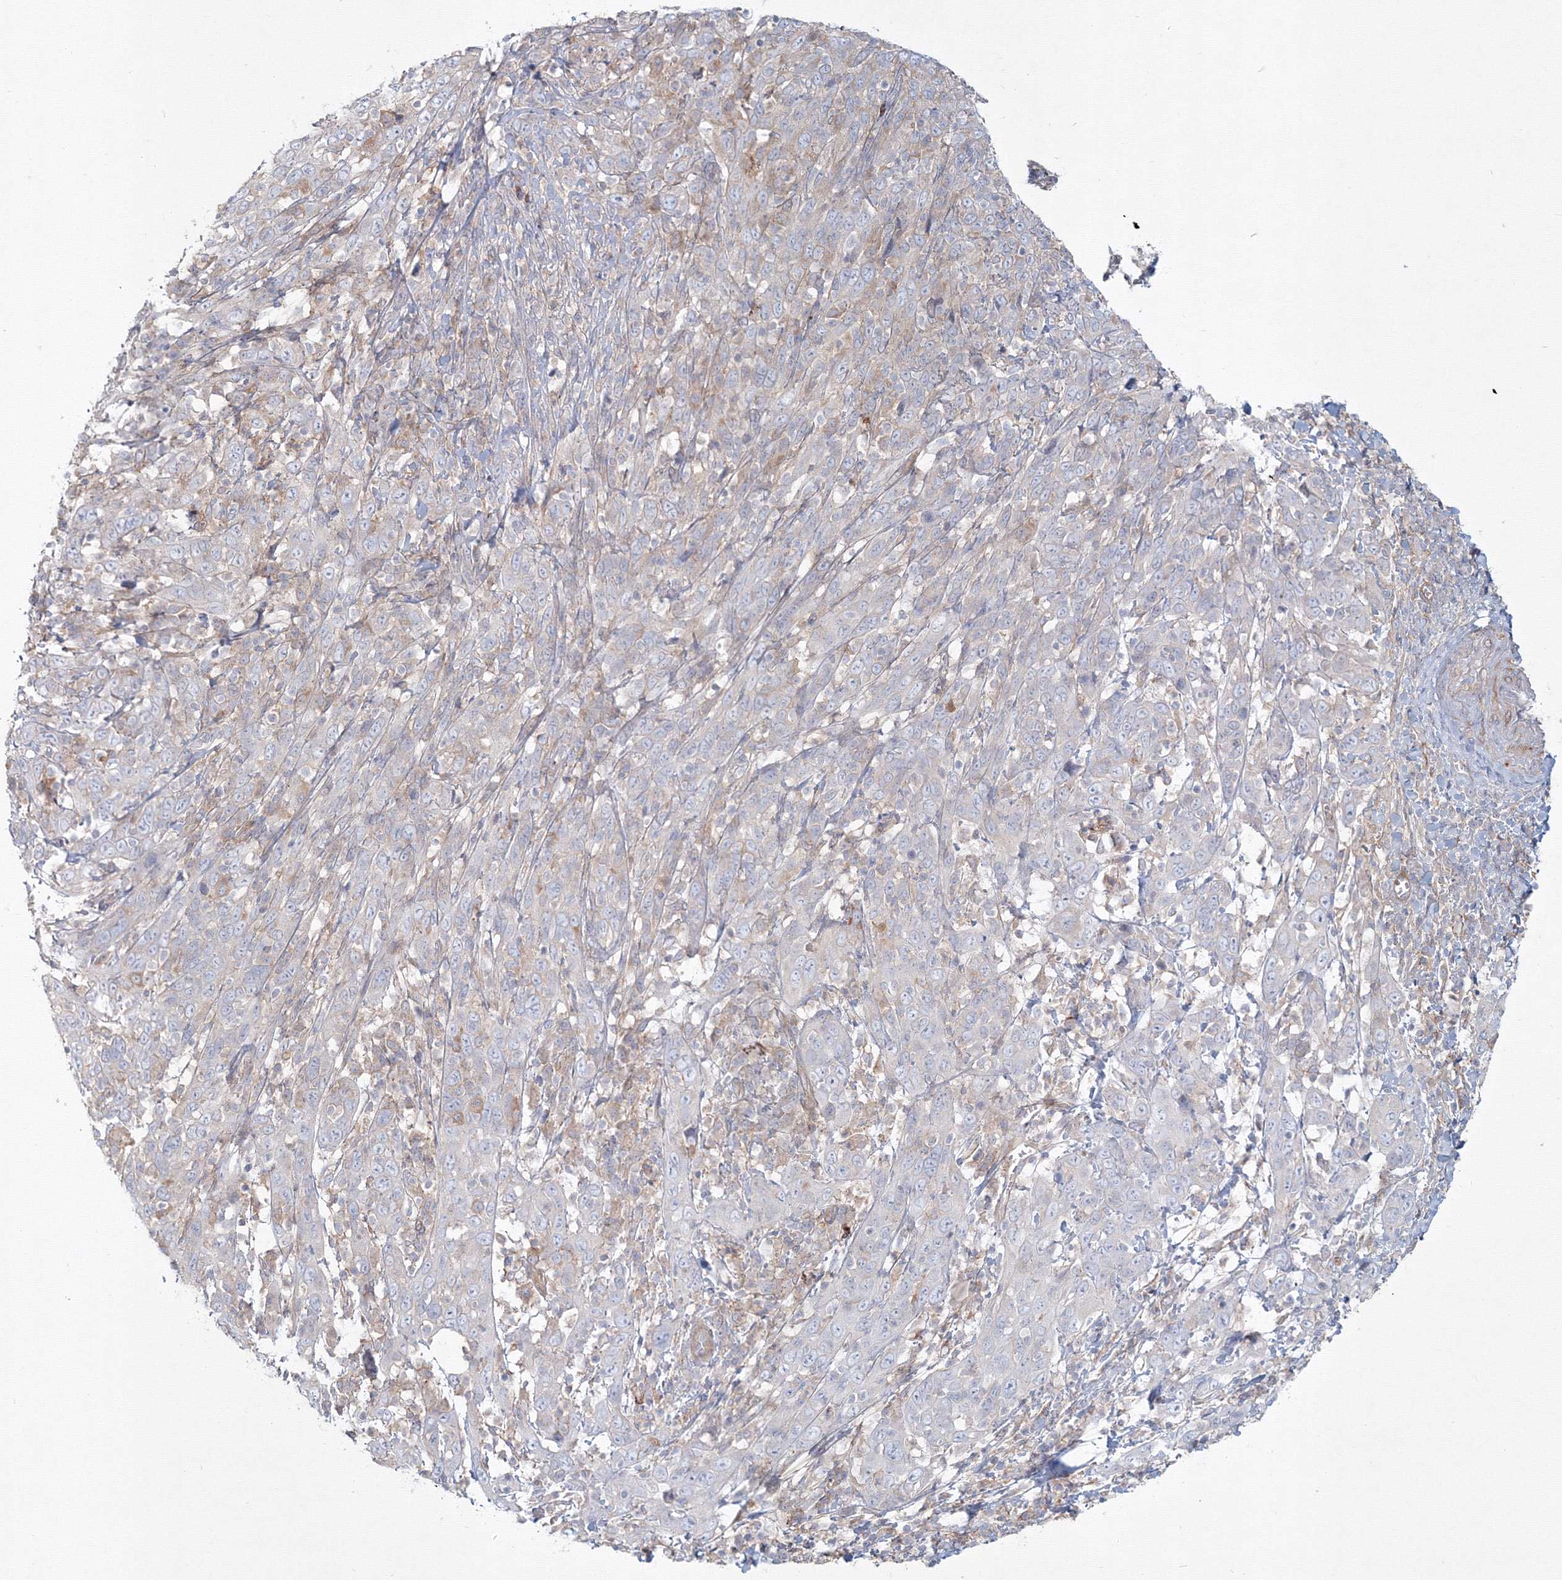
{"staining": {"intensity": "negative", "quantity": "none", "location": "none"}, "tissue": "cervical cancer", "cell_type": "Tumor cells", "image_type": "cancer", "snomed": [{"axis": "morphology", "description": "Squamous cell carcinoma, NOS"}, {"axis": "topography", "description": "Cervix"}], "caption": "A high-resolution histopathology image shows immunohistochemistry staining of squamous cell carcinoma (cervical), which exhibits no significant expression in tumor cells.", "gene": "SH3PXD2A", "patient": {"sex": "female", "age": 46}}